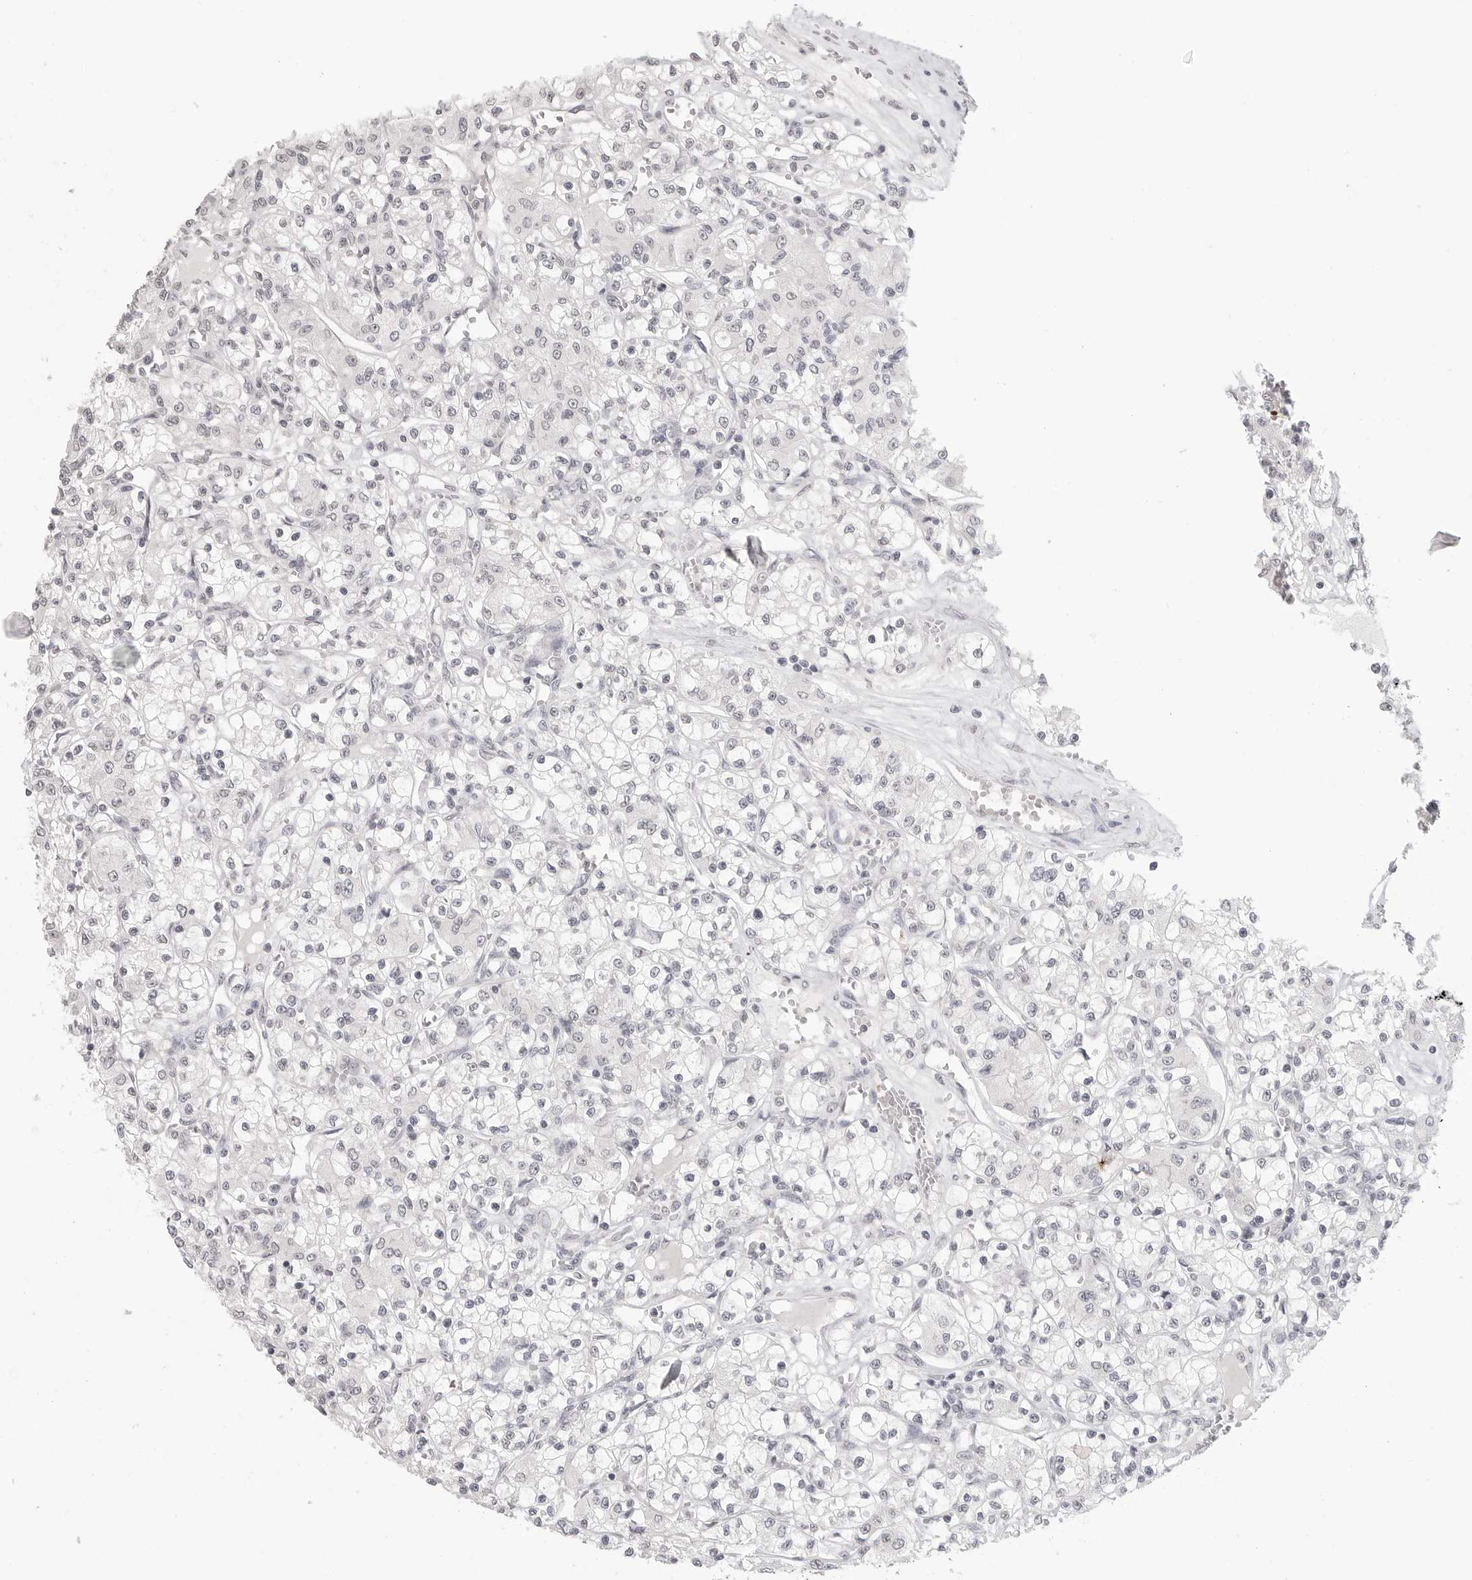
{"staining": {"intensity": "negative", "quantity": "none", "location": "none"}, "tissue": "renal cancer", "cell_type": "Tumor cells", "image_type": "cancer", "snomed": [{"axis": "morphology", "description": "Adenocarcinoma, NOS"}, {"axis": "topography", "description": "Kidney"}], "caption": "This histopathology image is of renal cancer stained with IHC to label a protein in brown with the nuclei are counter-stained blue. There is no expression in tumor cells.", "gene": "PRSS1", "patient": {"sex": "female", "age": 59}}